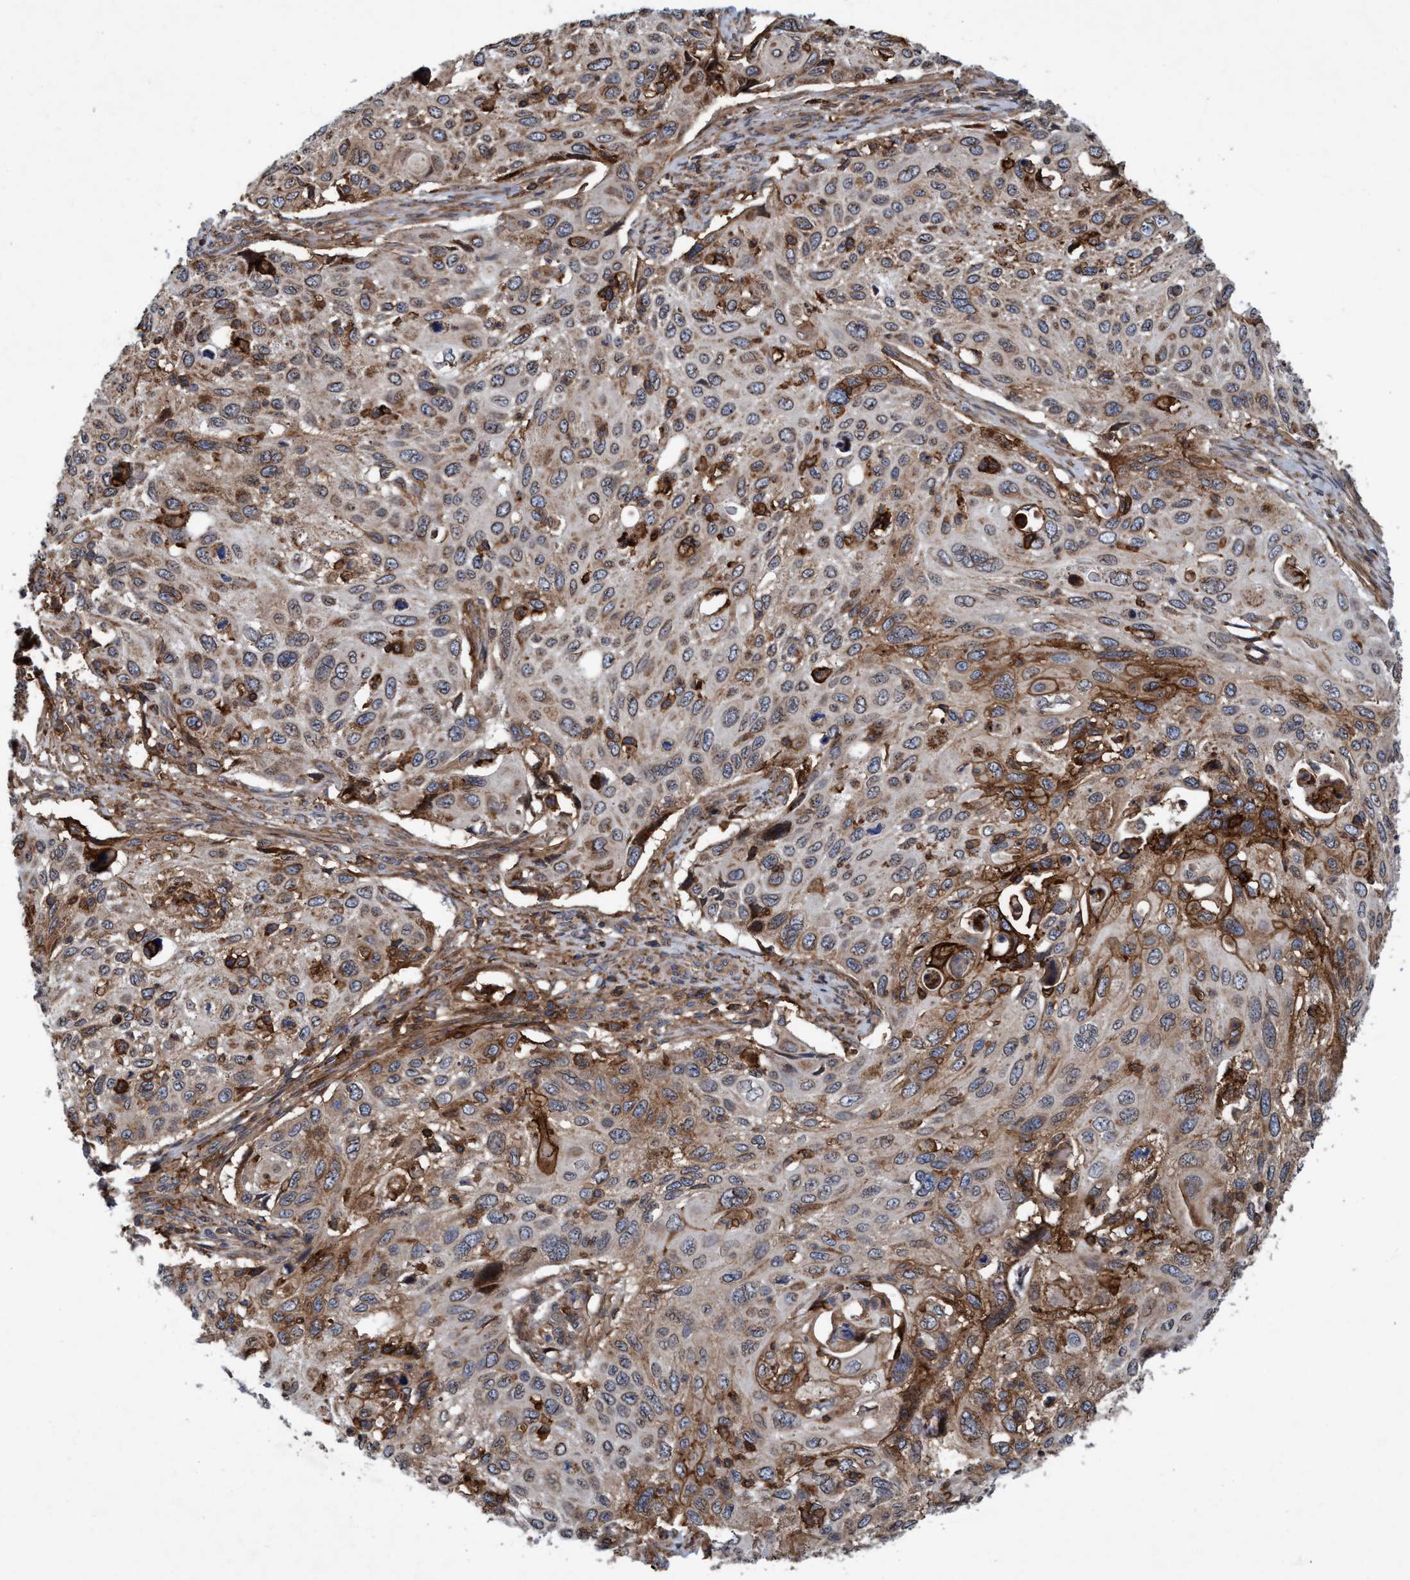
{"staining": {"intensity": "moderate", "quantity": "25%-75%", "location": "cytoplasmic/membranous"}, "tissue": "cervical cancer", "cell_type": "Tumor cells", "image_type": "cancer", "snomed": [{"axis": "morphology", "description": "Squamous cell carcinoma, NOS"}, {"axis": "topography", "description": "Cervix"}], "caption": "Immunohistochemical staining of cervical squamous cell carcinoma demonstrates moderate cytoplasmic/membranous protein positivity in approximately 25%-75% of tumor cells. The staining was performed using DAB, with brown indicating positive protein expression. Nuclei are stained blue with hematoxylin.", "gene": "SLC16A3", "patient": {"sex": "female", "age": 70}}